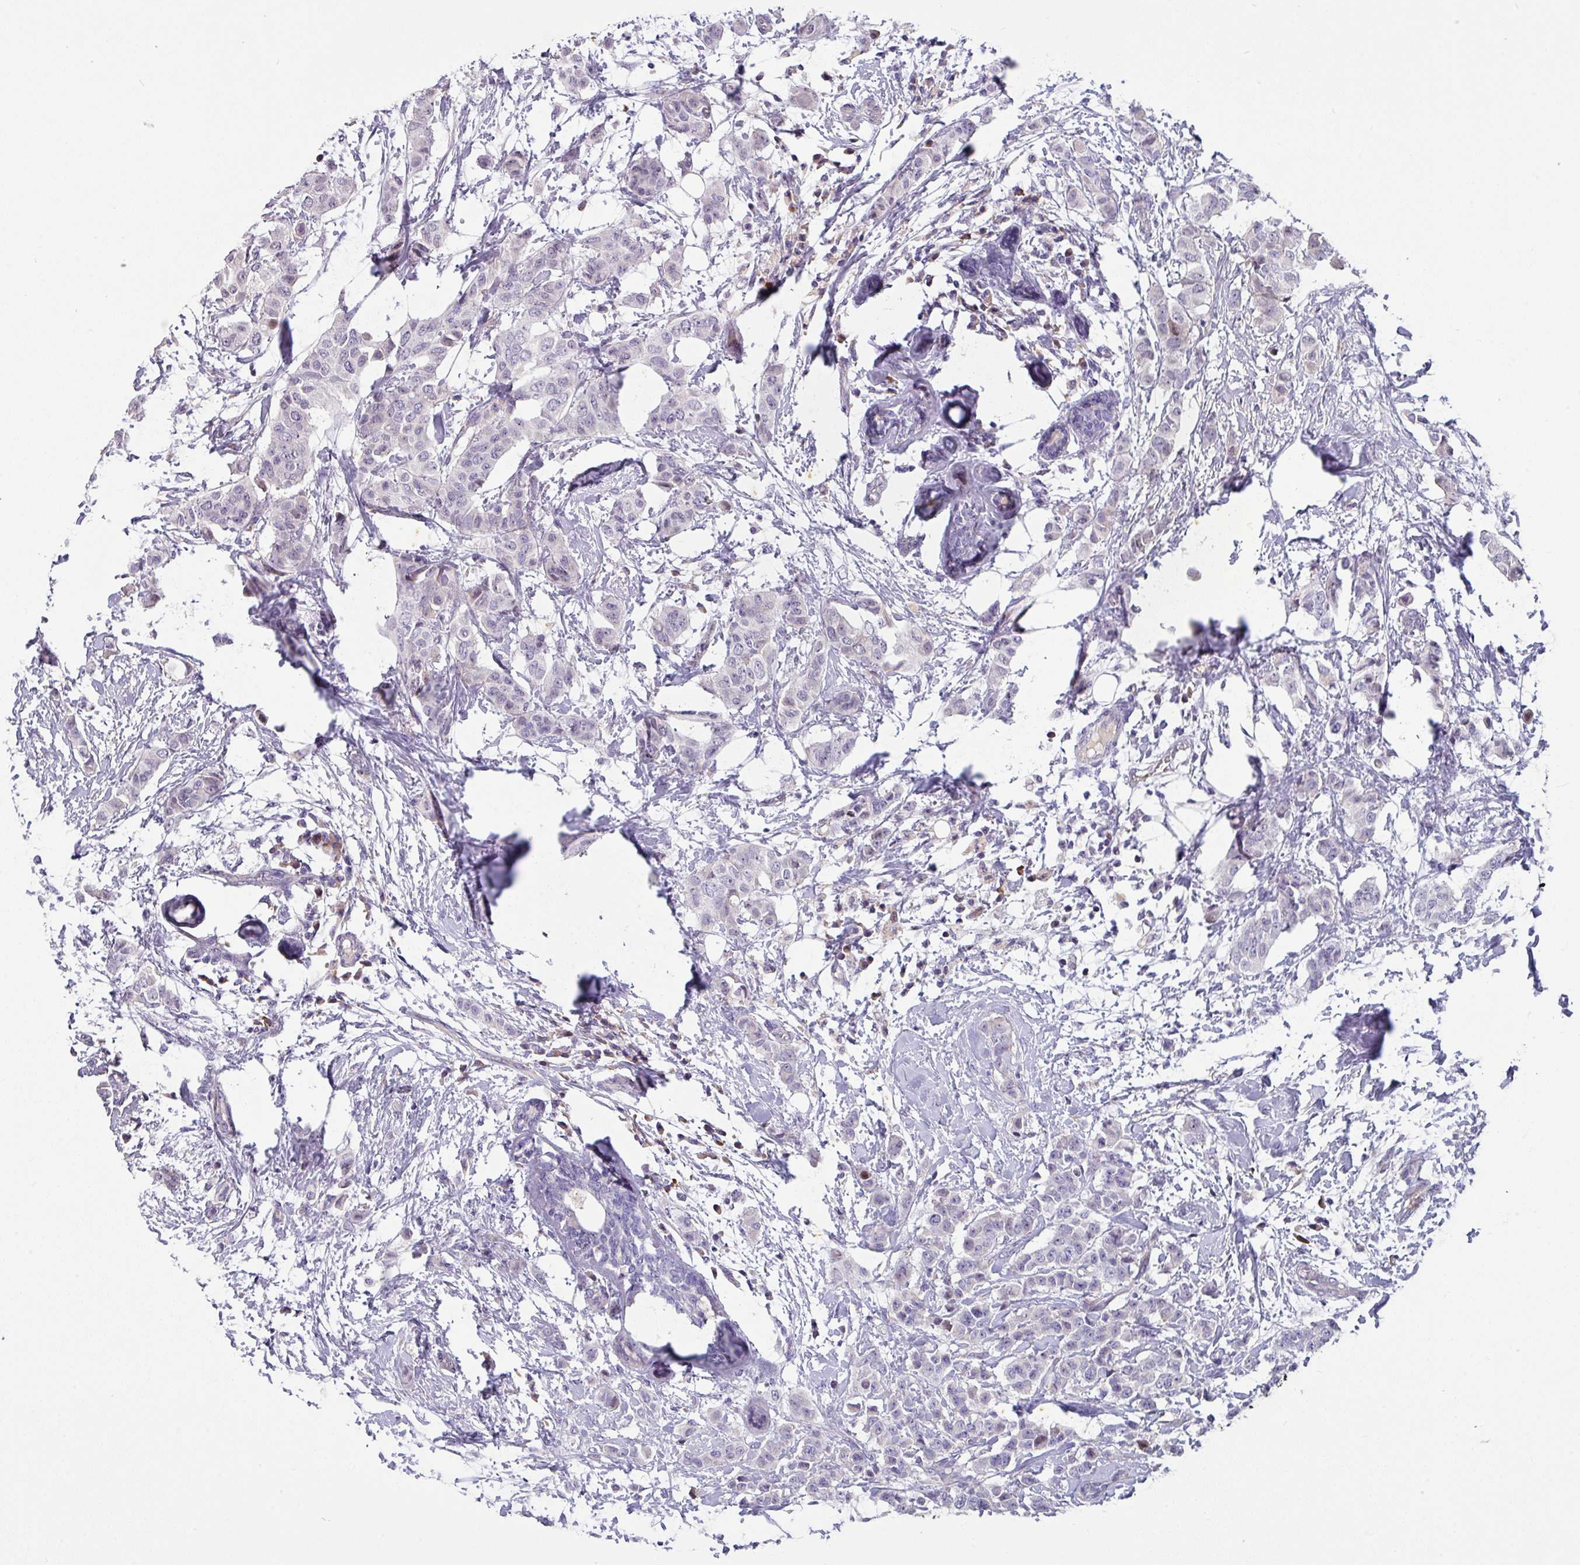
{"staining": {"intensity": "negative", "quantity": "none", "location": "none"}, "tissue": "breast cancer", "cell_type": "Tumor cells", "image_type": "cancer", "snomed": [{"axis": "morphology", "description": "Duct carcinoma"}, {"axis": "topography", "description": "Breast"}], "caption": "Tumor cells are negative for protein expression in human breast cancer.", "gene": "KLHL3", "patient": {"sex": "female", "age": 40}}